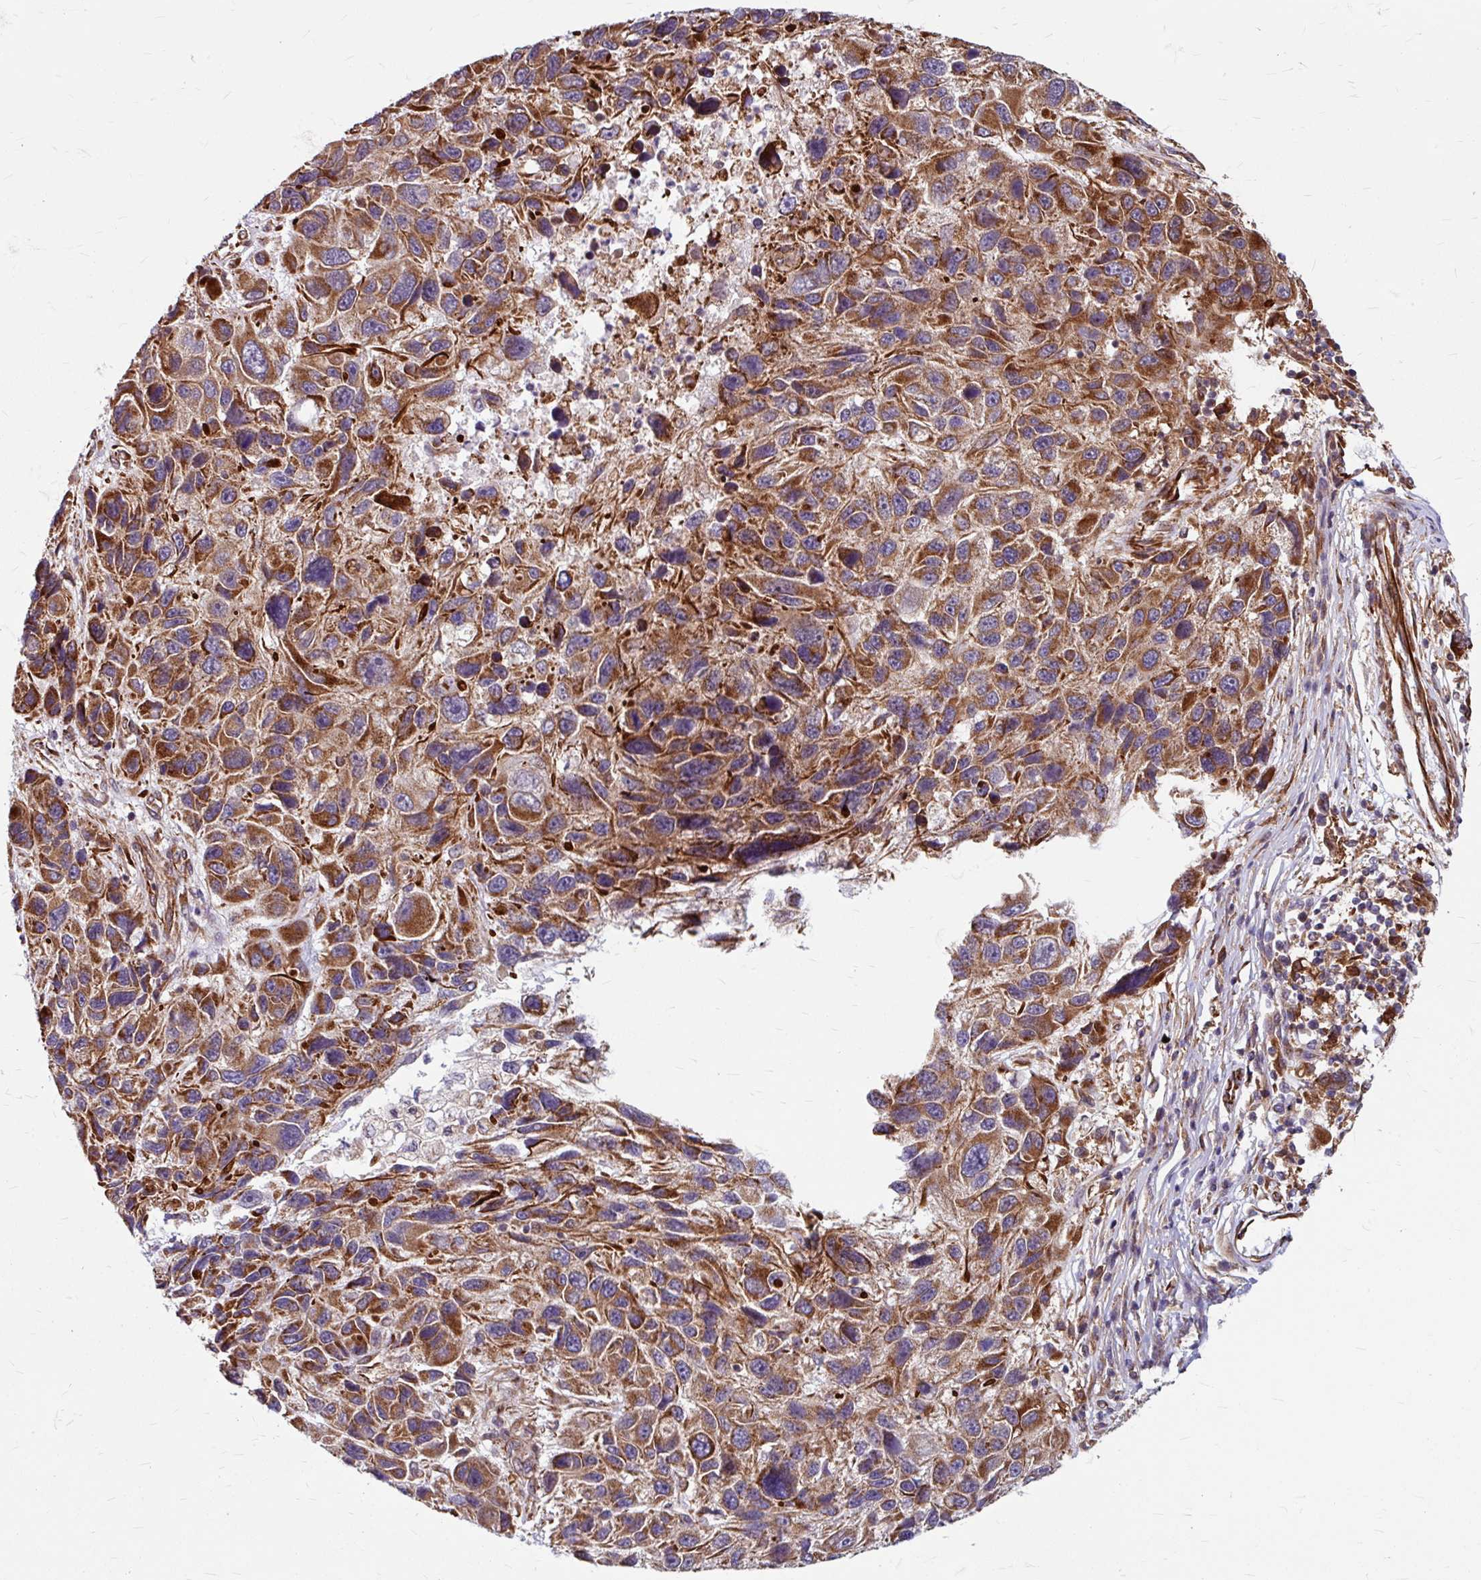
{"staining": {"intensity": "moderate", "quantity": ">75%", "location": "cytoplasmic/membranous"}, "tissue": "melanoma", "cell_type": "Tumor cells", "image_type": "cancer", "snomed": [{"axis": "morphology", "description": "Malignant melanoma, NOS"}, {"axis": "topography", "description": "Skin"}], "caption": "Immunohistochemical staining of melanoma exhibits medium levels of moderate cytoplasmic/membranous protein positivity in approximately >75% of tumor cells. (IHC, brightfield microscopy, high magnification).", "gene": "DAAM2", "patient": {"sex": "male", "age": 53}}